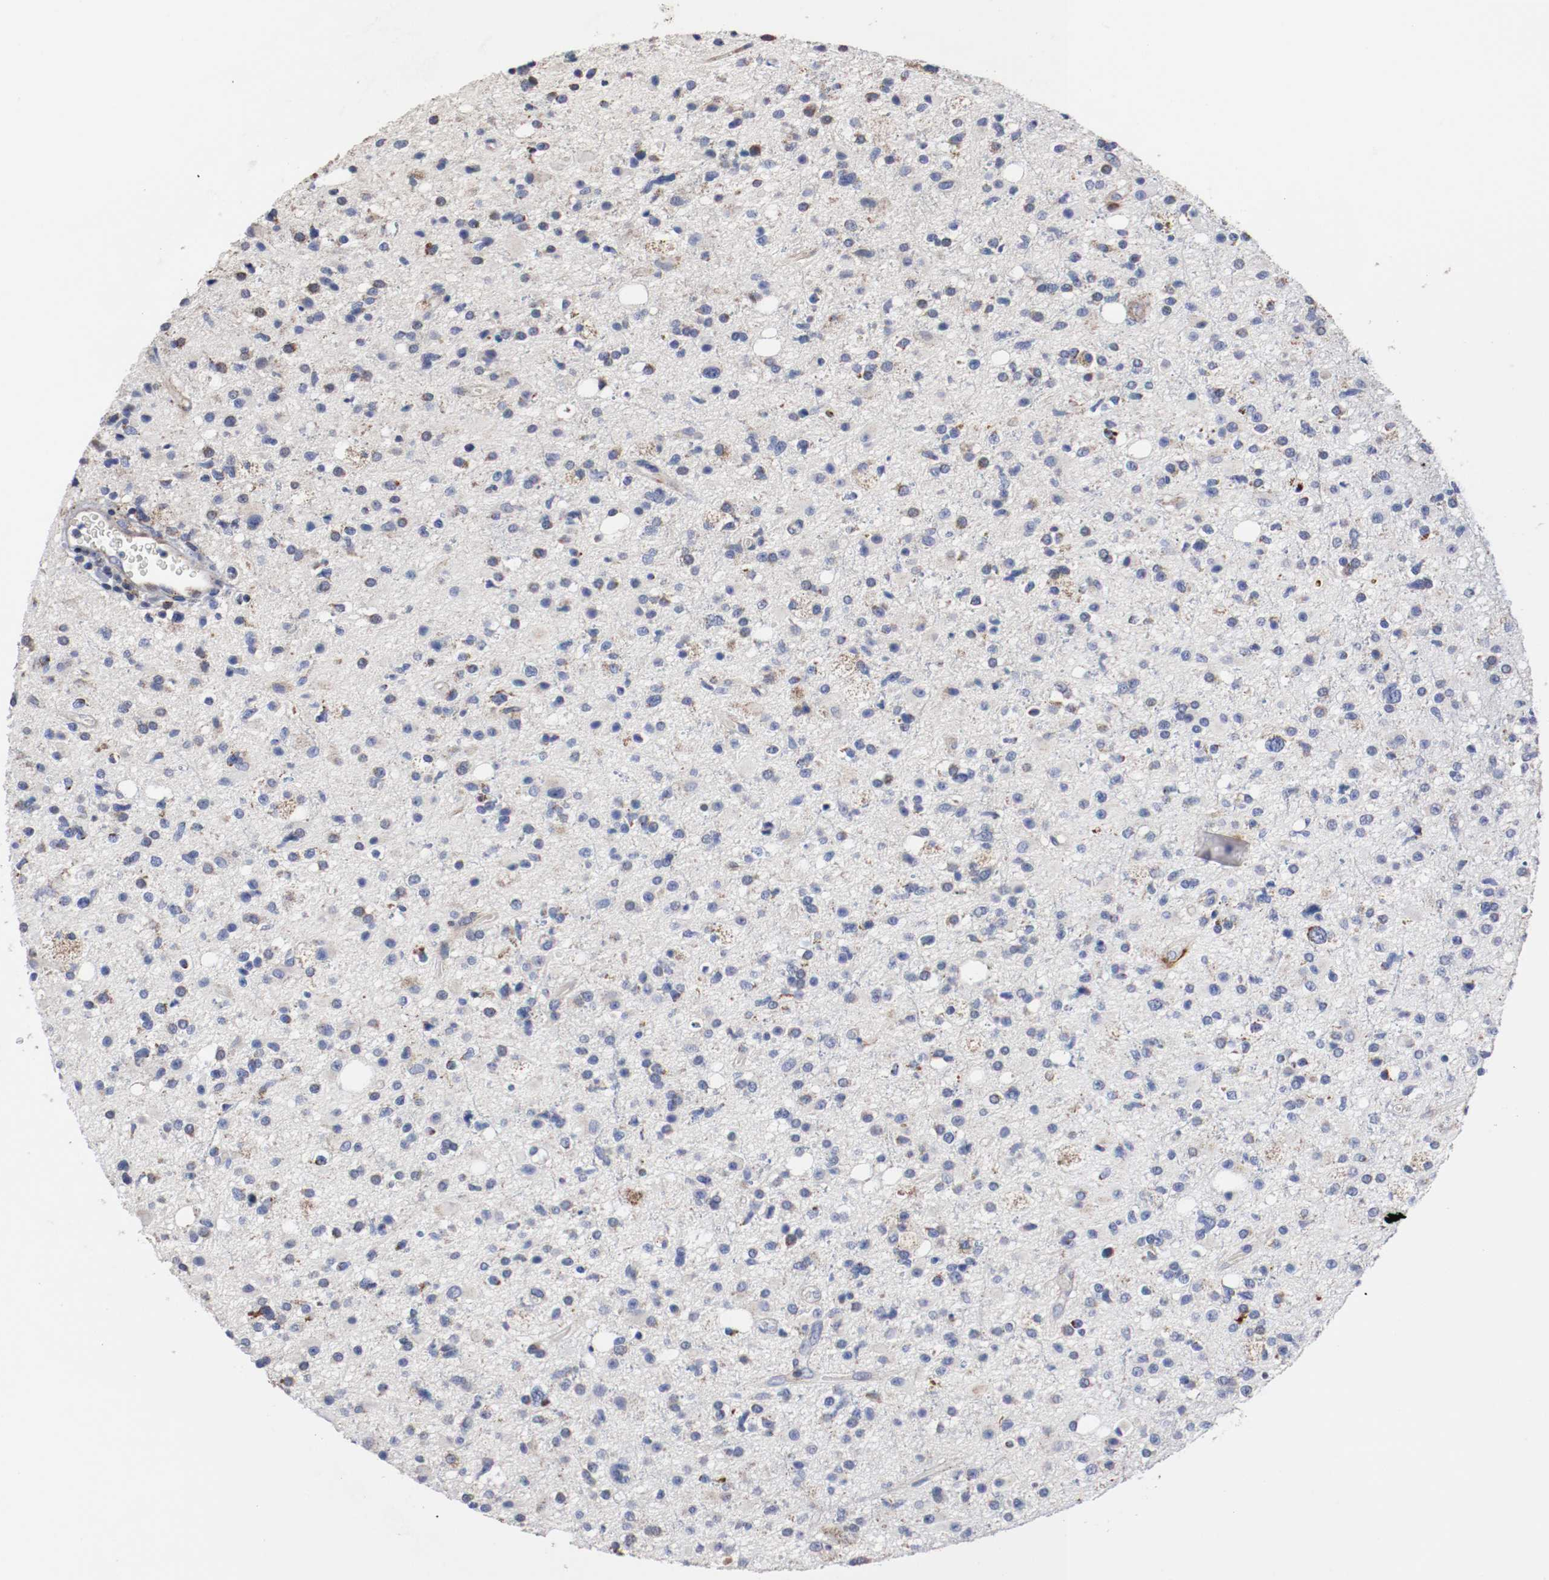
{"staining": {"intensity": "moderate", "quantity": "<25%", "location": "cytoplasmic/membranous"}, "tissue": "glioma", "cell_type": "Tumor cells", "image_type": "cancer", "snomed": [{"axis": "morphology", "description": "Glioma, malignant, High grade"}, {"axis": "topography", "description": "Brain"}], "caption": "IHC histopathology image of neoplastic tissue: glioma stained using immunohistochemistry (IHC) reveals low levels of moderate protein expression localized specifically in the cytoplasmic/membranous of tumor cells, appearing as a cytoplasmic/membranous brown color.", "gene": "TUBD1", "patient": {"sex": "male", "age": 33}}